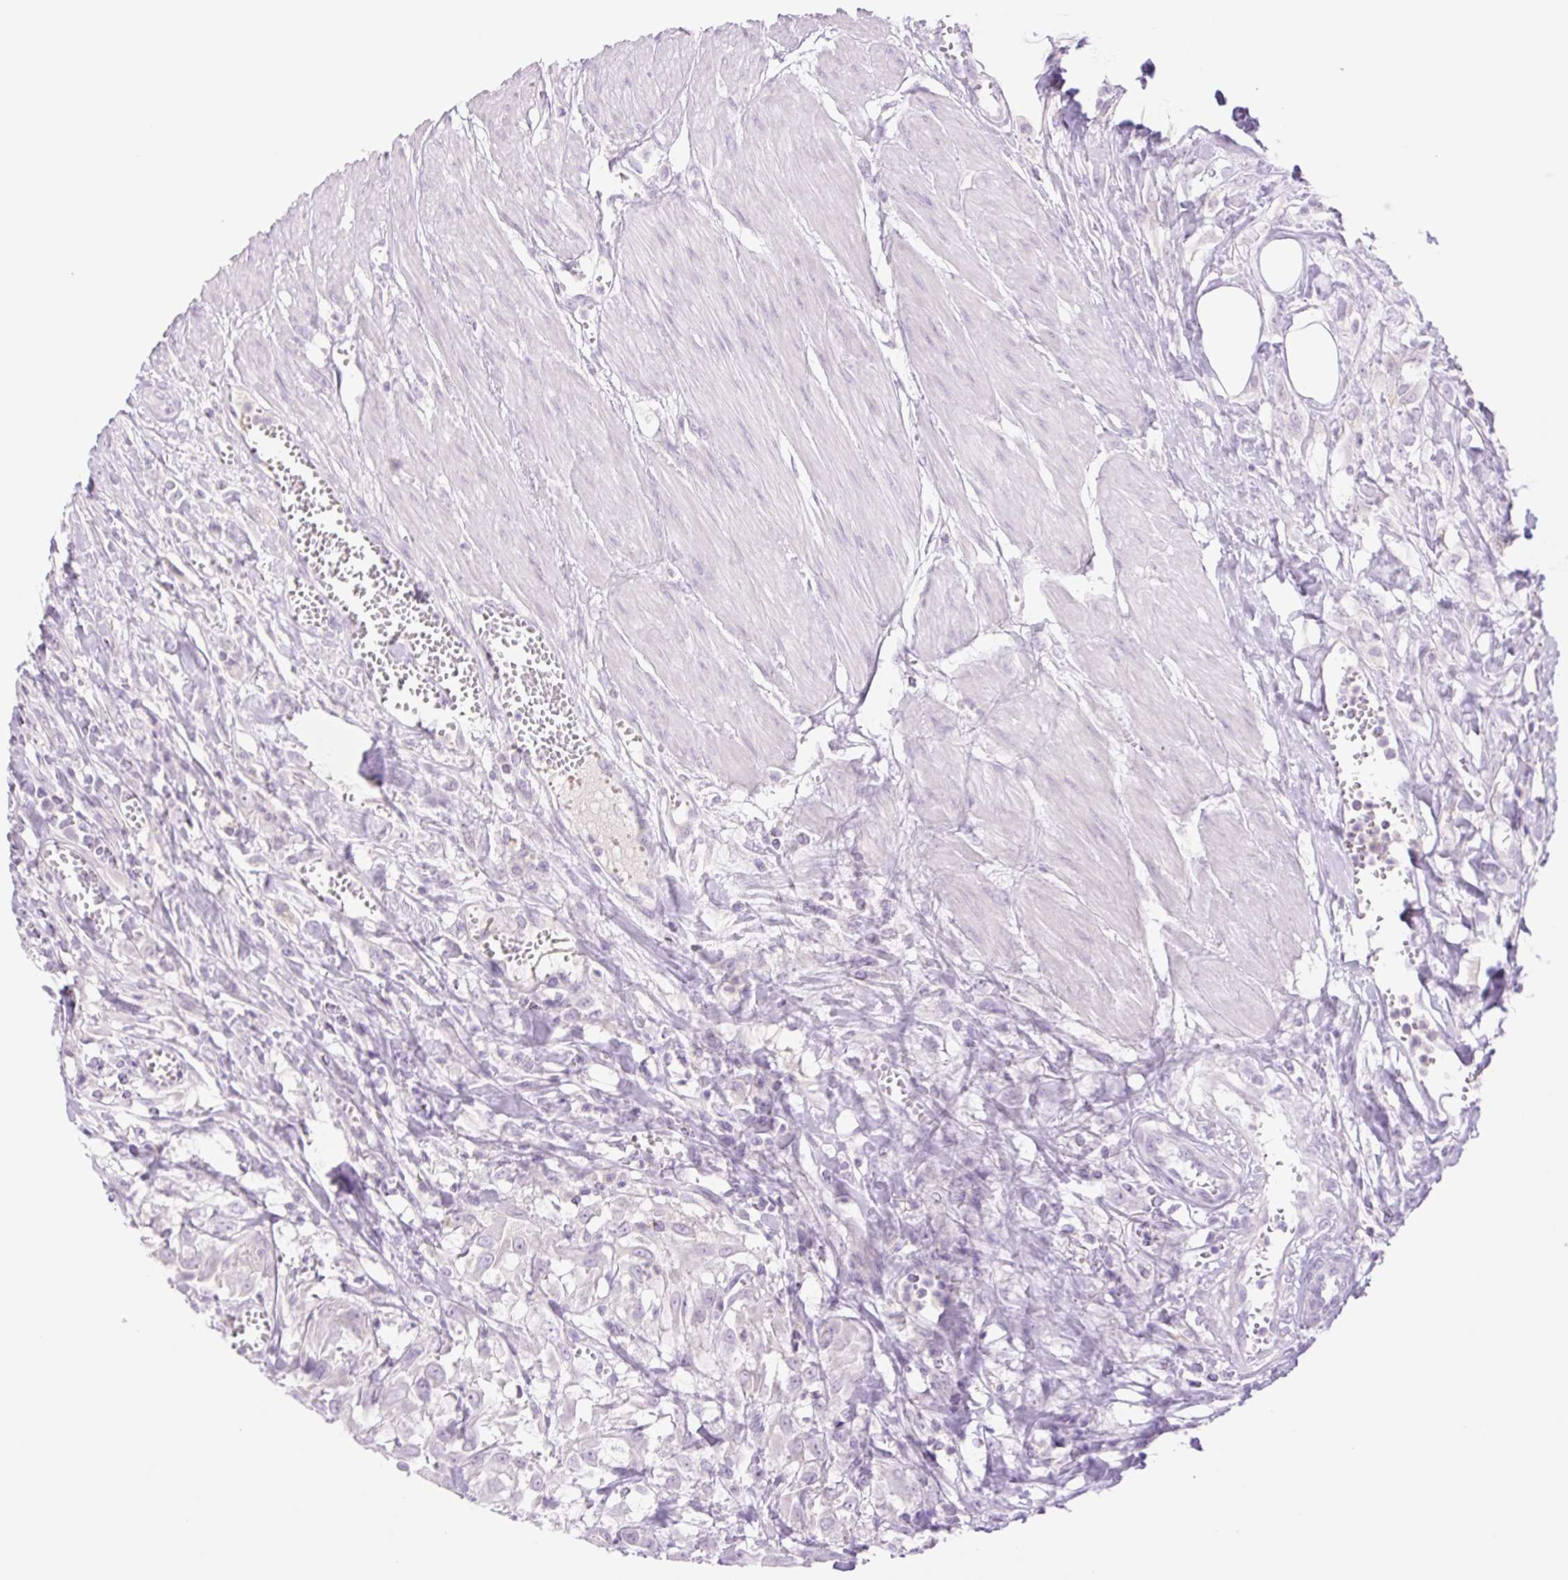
{"staining": {"intensity": "negative", "quantity": "none", "location": "none"}, "tissue": "urothelial cancer", "cell_type": "Tumor cells", "image_type": "cancer", "snomed": [{"axis": "morphology", "description": "Urothelial carcinoma, High grade"}, {"axis": "topography", "description": "Urinary bladder"}], "caption": "DAB immunohistochemical staining of urothelial cancer displays no significant positivity in tumor cells.", "gene": "TBX15", "patient": {"sex": "male", "age": 57}}